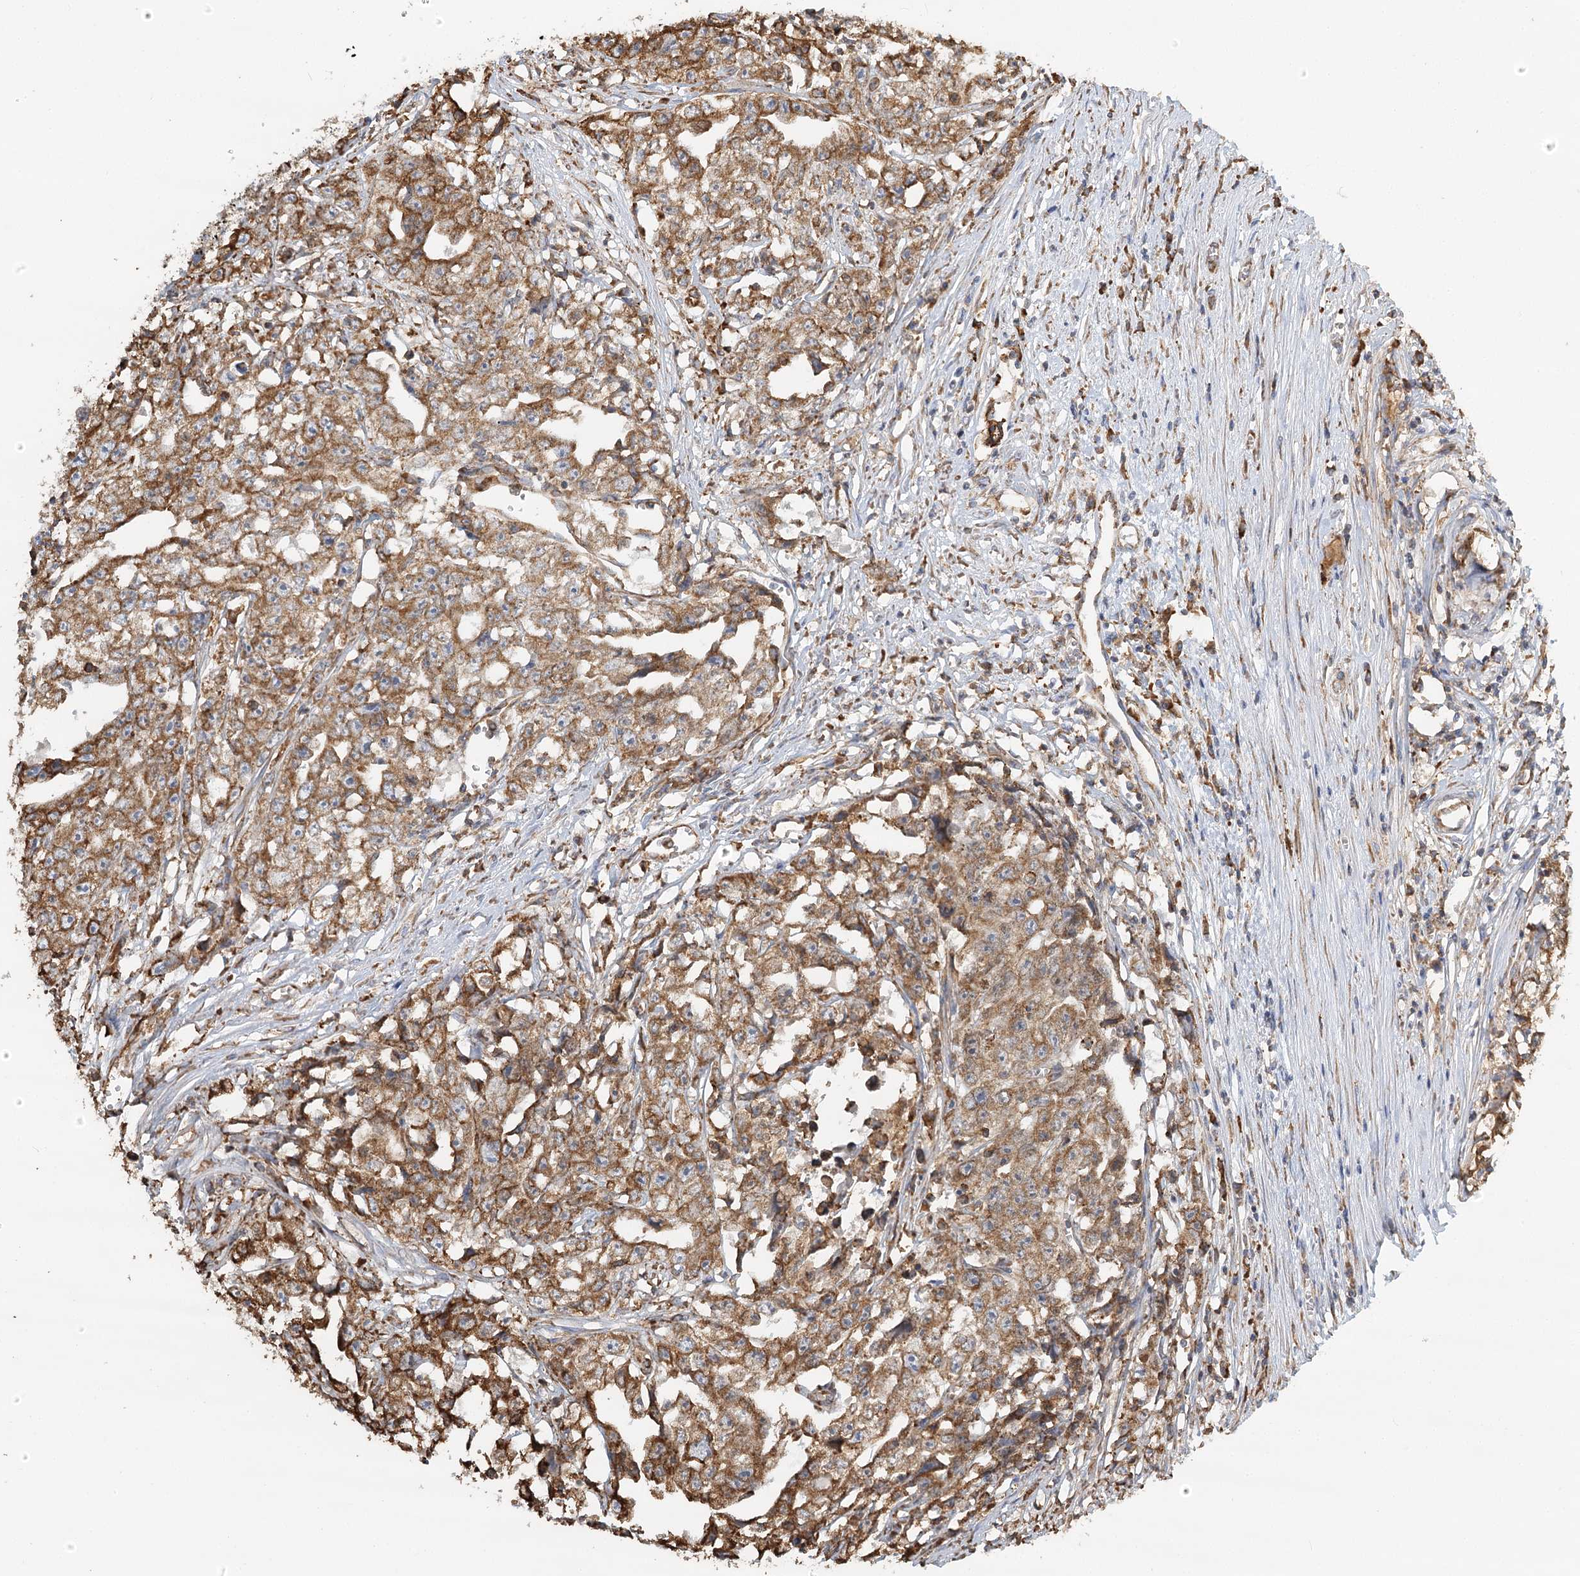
{"staining": {"intensity": "moderate", "quantity": ">75%", "location": "cytoplasmic/membranous"}, "tissue": "testis cancer", "cell_type": "Tumor cells", "image_type": "cancer", "snomed": [{"axis": "morphology", "description": "Seminoma, NOS"}, {"axis": "morphology", "description": "Carcinoma, Embryonal, NOS"}, {"axis": "topography", "description": "Testis"}], "caption": "Immunohistochemical staining of human testis cancer (seminoma) displays moderate cytoplasmic/membranous protein positivity in approximately >75% of tumor cells.", "gene": "TAS1R1", "patient": {"sex": "male", "age": 43}}